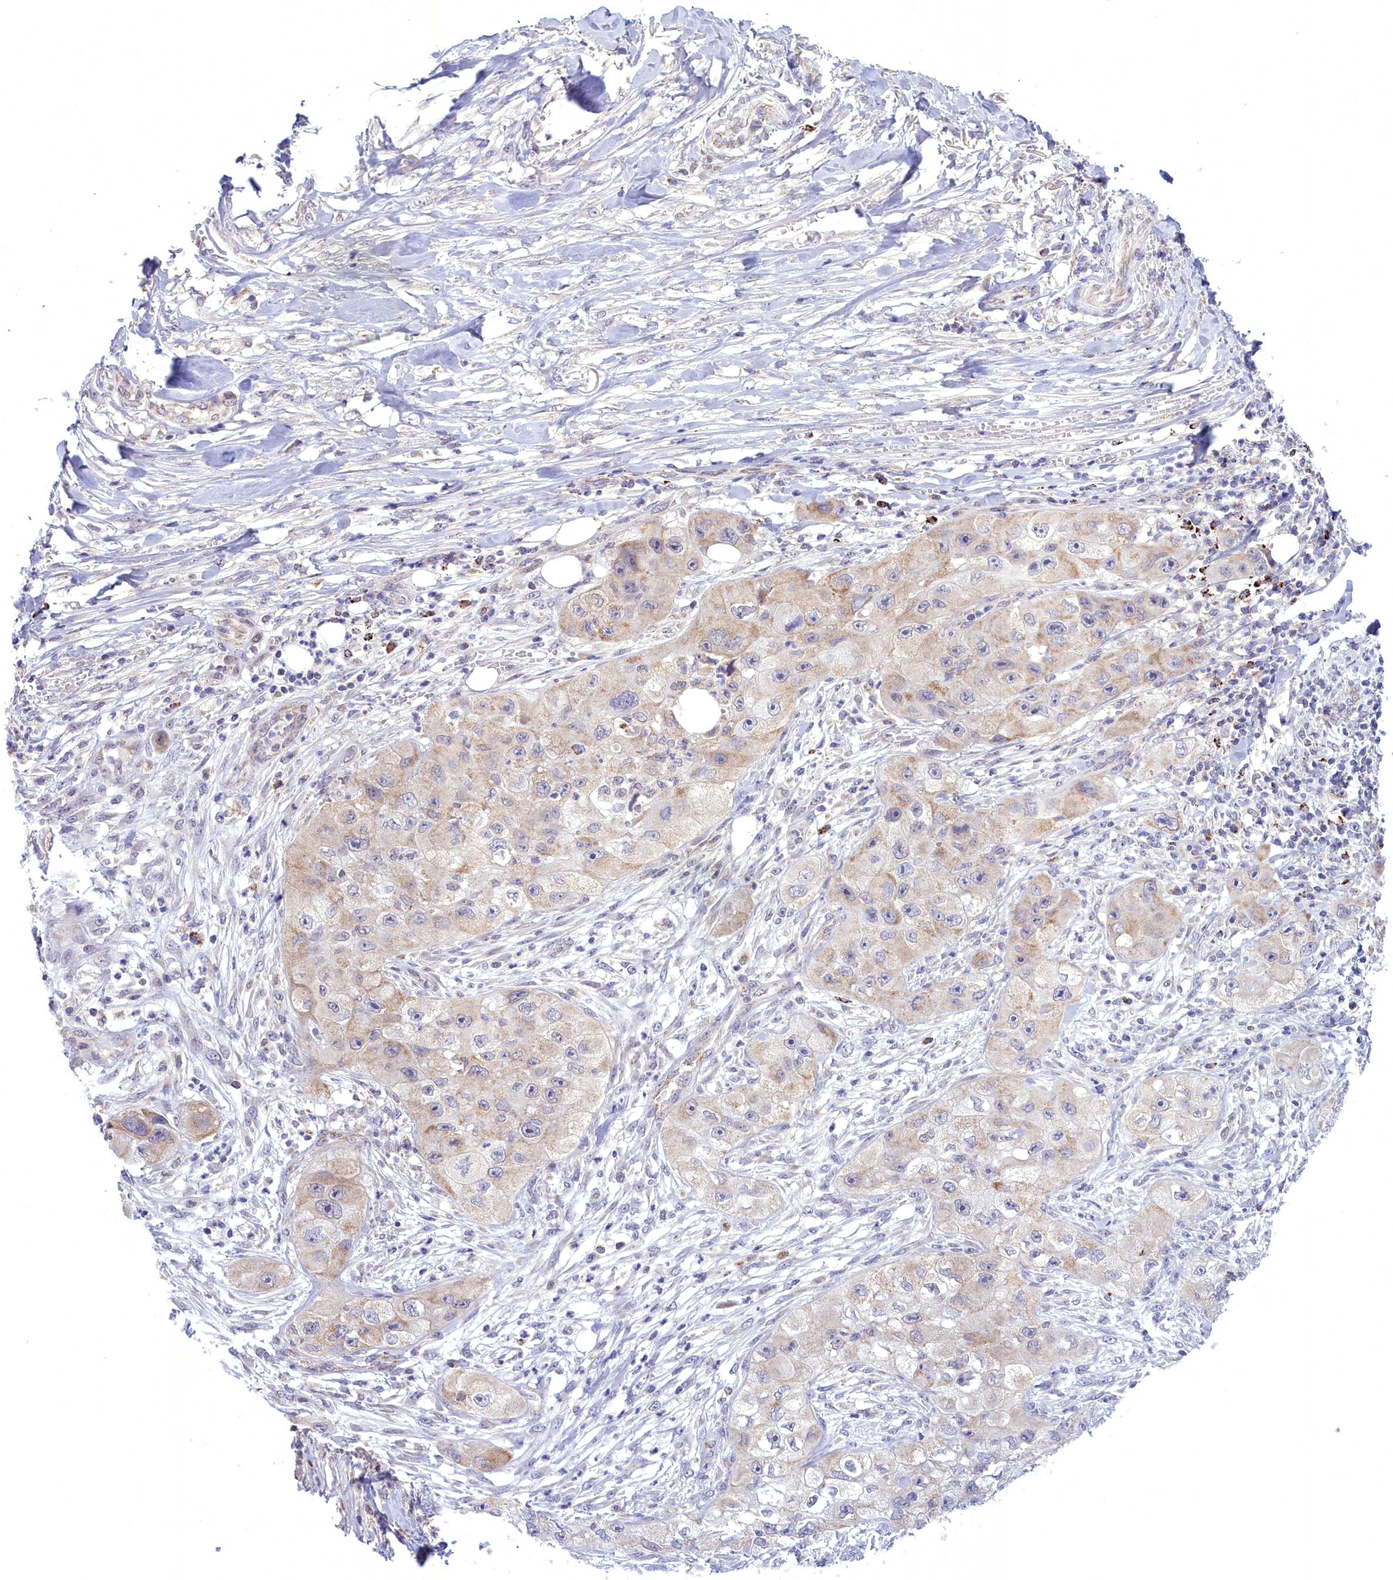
{"staining": {"intensity": "weak", "quantity": "<25%", "location": "cytoplasmic/membranous"}, "tissue": "skin cancer", "cell_type": "Tumor cells", "image_type": "cancer", "snomed": [{"axis": "morphology", "description": "Squamous cell carcinoma, NOS"}, {"axis": "topography", "description": "Skin"}, {"axis": "topography", "description": "Subcutis"}], "caption": "Immunohistochemistry (IHC) of squamous cell carcinoma (skin) shows no positivity in tumor cells.", "gene": "FAM149B1", "patient": {"sex": "male", "age": 73}}